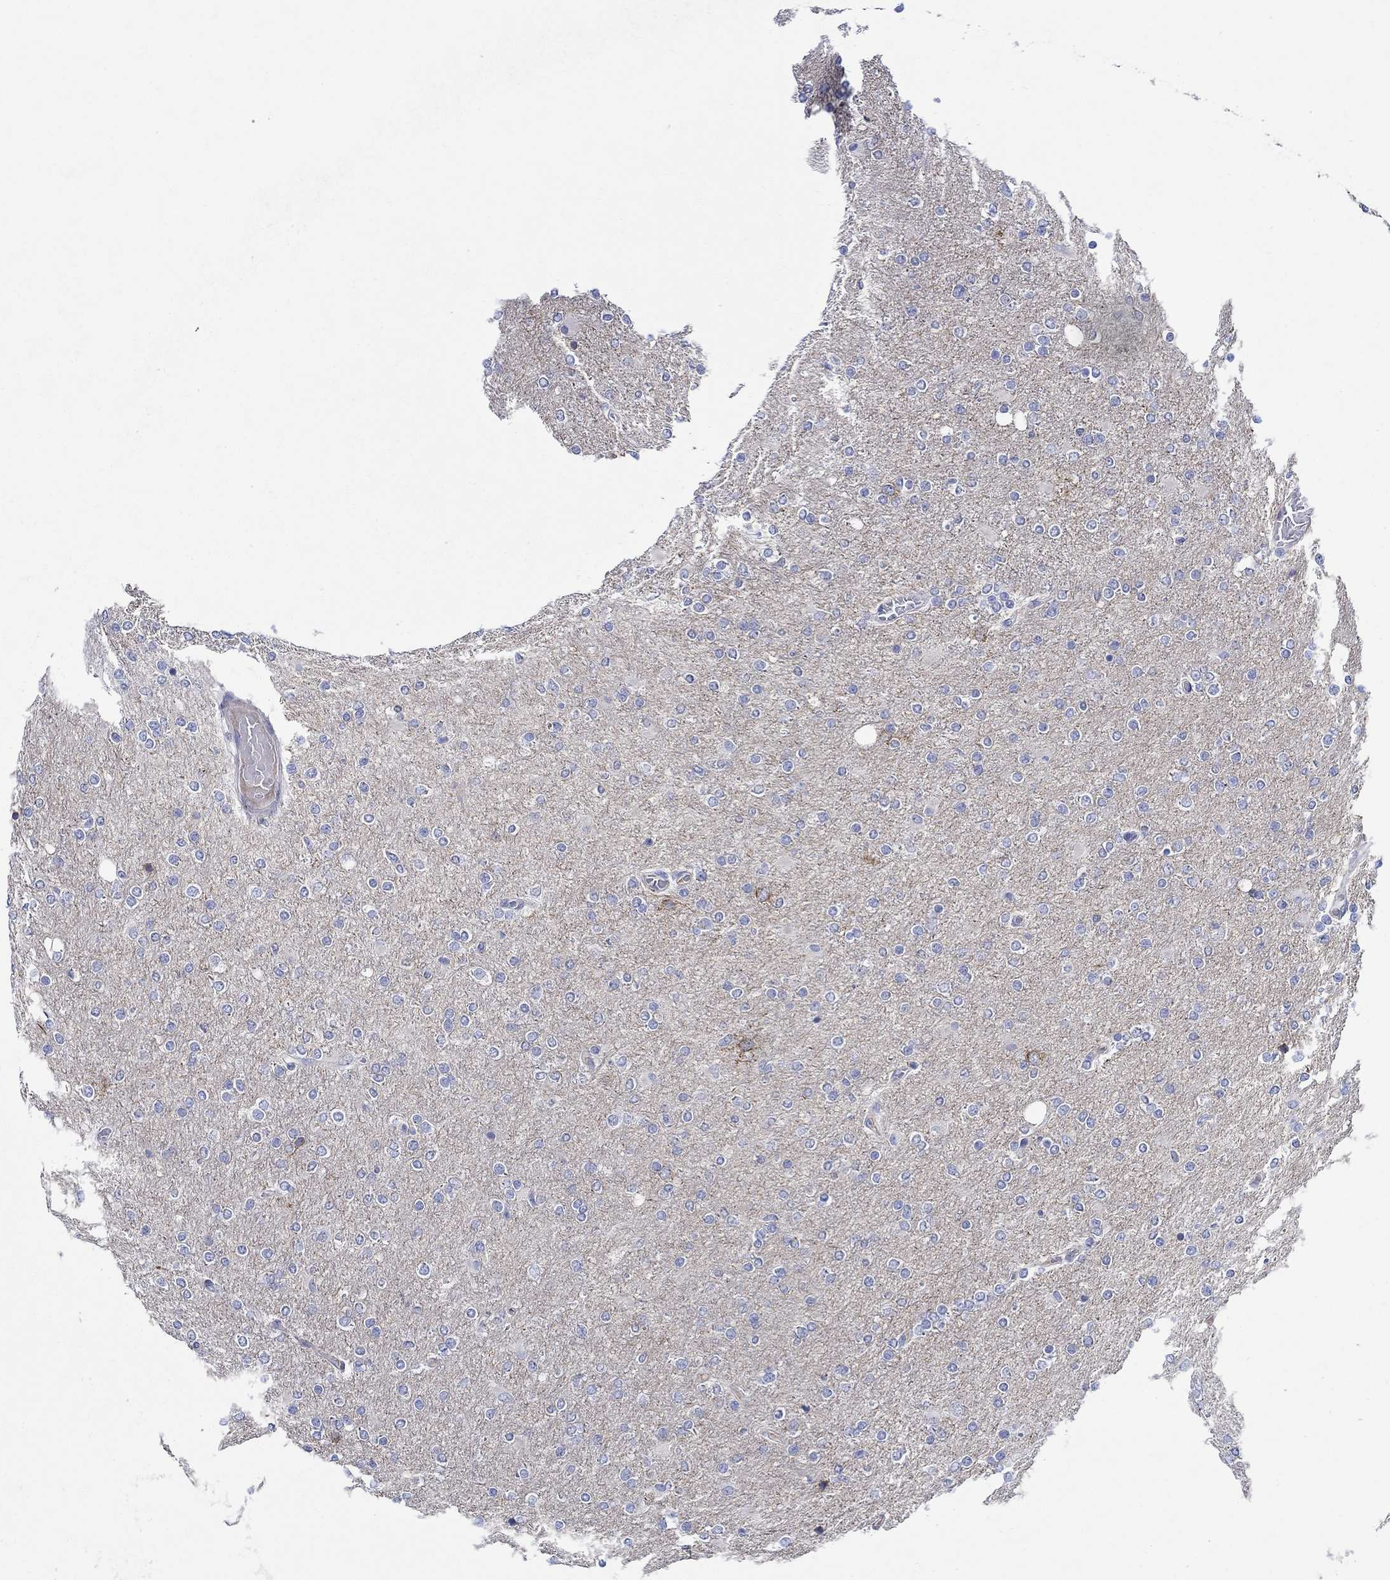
{"staining": {"intensity": "negative", "quantity": "none", "location": "none"}, "tissue": "glioma", "cell_type": "Tumor cells", "image_type": "cancer", "snomed": [{"axis": "morphology", "description": "Glioma, malignant, High grade"}, {"axis": "topography", "description": "Cerebral cortex"}], "caption": "Photomicrograph shows no protein positivity in tumor cells of malignant high-grade glioma tissue. (DAB (3,3'-diaminobenzidine) immunohistochemistry visualized using brightfield microscopy, high magnification).", "gene": "MC2R", "patient": {"sex": "male", "age": 70}}